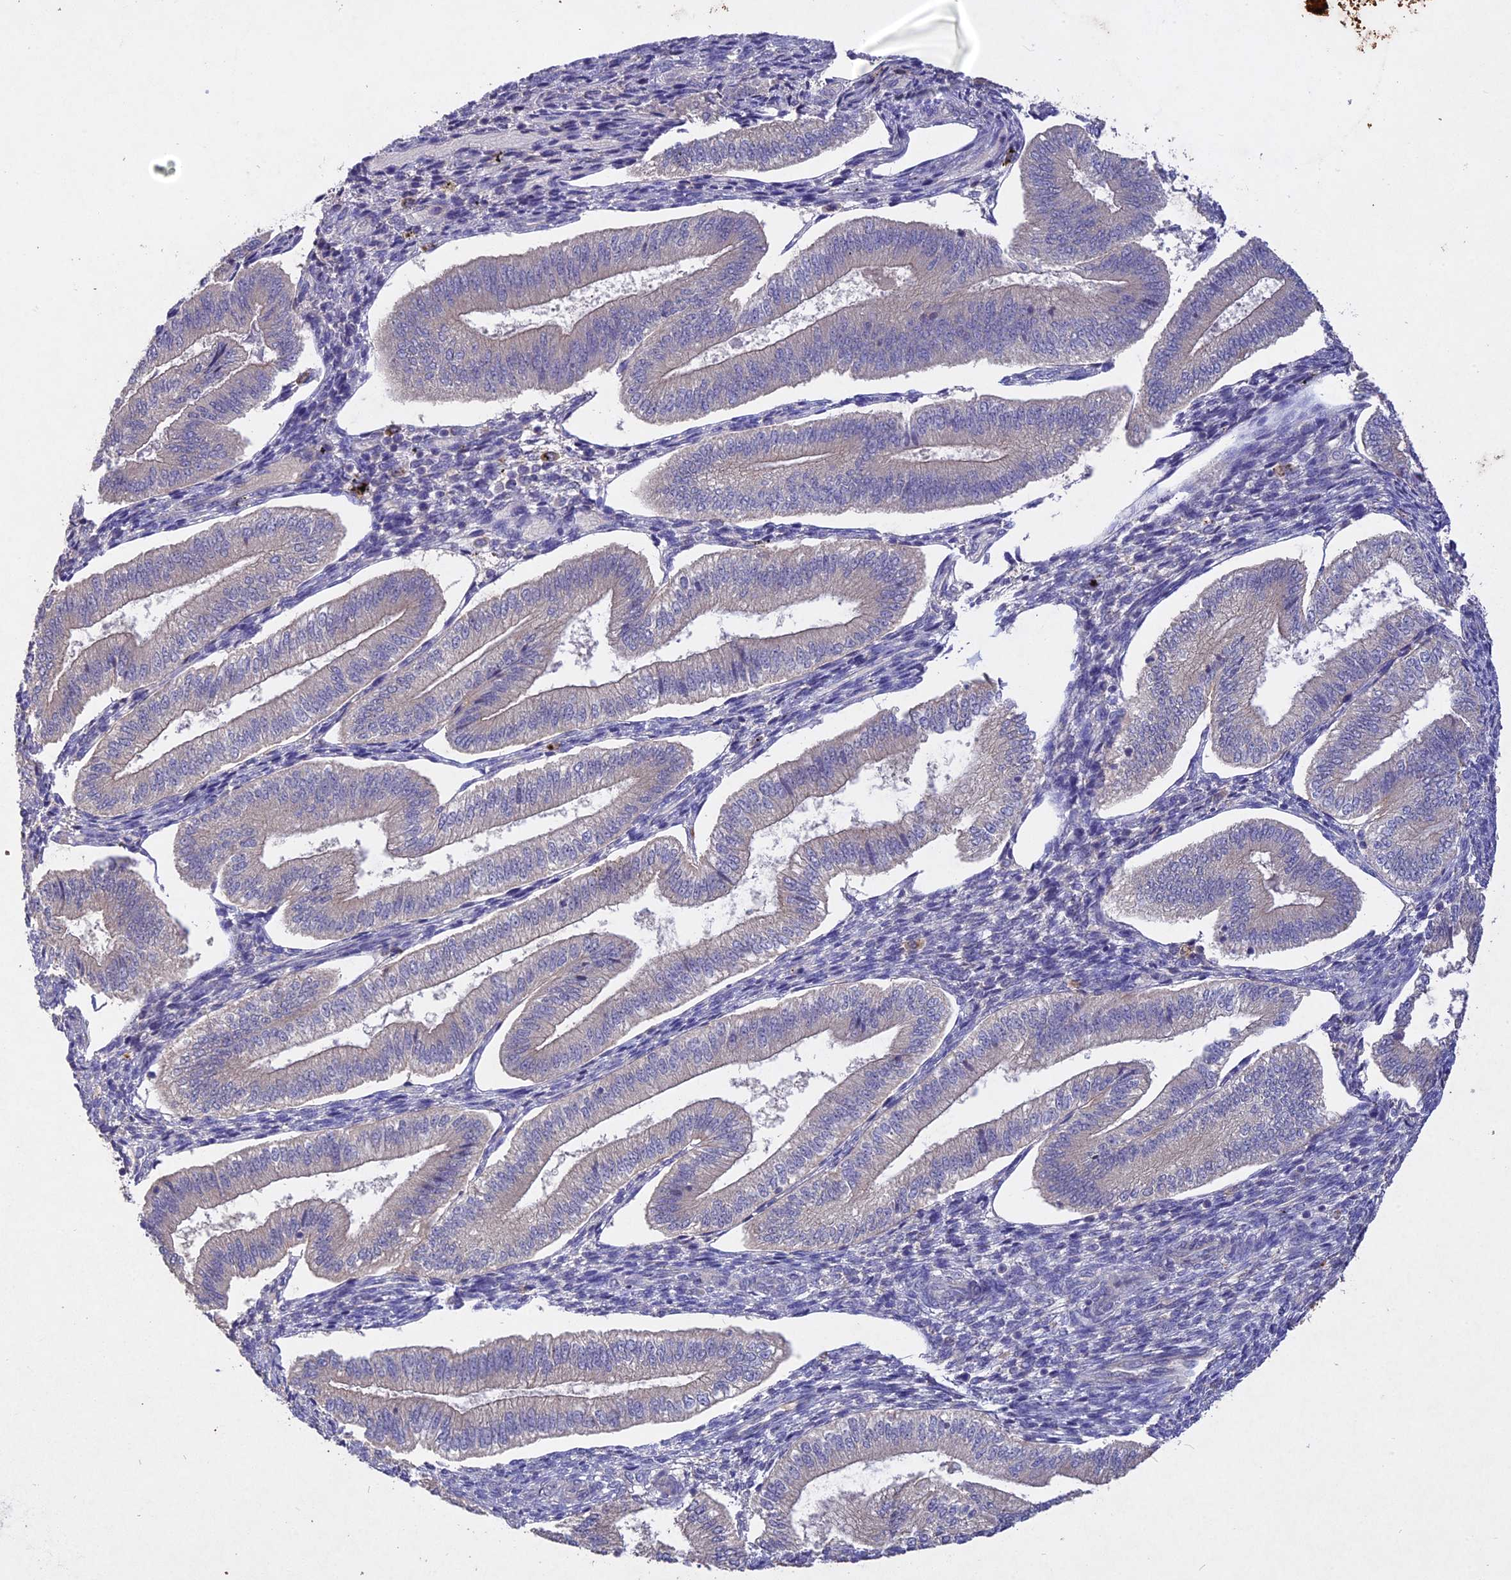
{"staining": {"intensity": "negative", "quantity": "none", "location": "none"}, "tissue": "endometrium", "cell_type": "Cells in endometrial stroma", "image_type": "normal", "snomed": [{"axis": "morphology", "description": "Normal tissue, NOS"}, {"axis": "topography", "description": "Endometrium"}], "caption": "Immunohistochemistry histopathology image of benign endometrium: endometrium stained with DAB reveals no significant protein staining in cells in endometrial stroma.", "gene": "SLC26A4", "patient": {"sex": "female", "age": 34}}